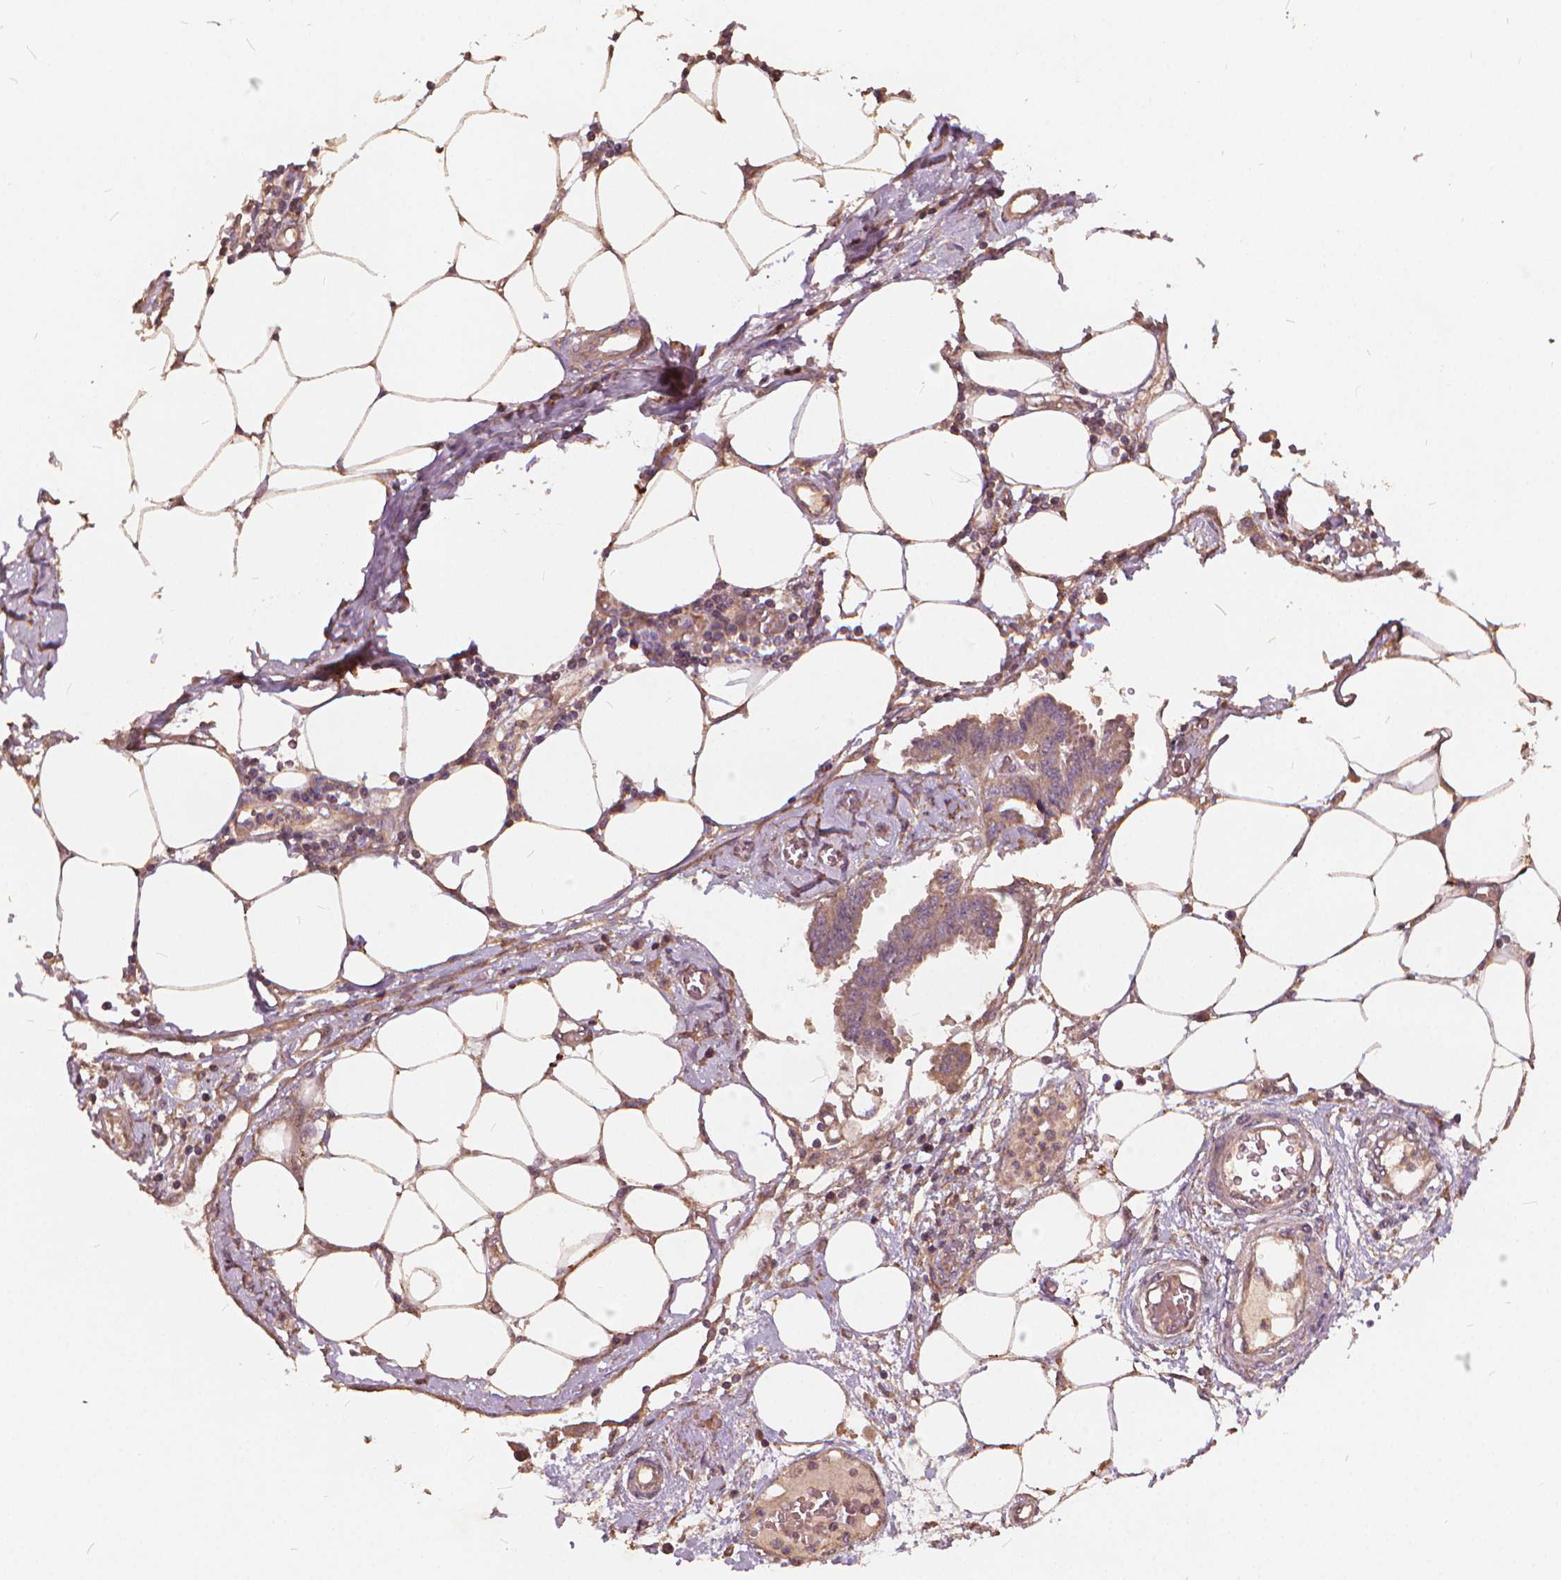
{"staining": {"intensity": "weak", "quantity": ">75%", "location": "cytoplasmic/membranous"}, "tissue": "endometrial cancer", "cell_type": "Tumor cells", "image_type": "cancer", "snomed": [{"axis": "morphology", "description": "Adenocarcinoma, NOS"}, {"axis": "morphology", "description": "Adenocarcinoma, metastatic, NOS"}, {"axis": "topography", "description": "Adipose tissue"}, {"axis": "topography", "description": "Endometrium"}], "caption": "This histopathology image exhibits immunohistochemistry staining of human adenocarcinoma (endometrial), with low weak cytoplasmic/membranous expression in approximately >75% of tumor cells.", "gene": "UBXN2A", "patient": {"sex": "female", "age": 67}}